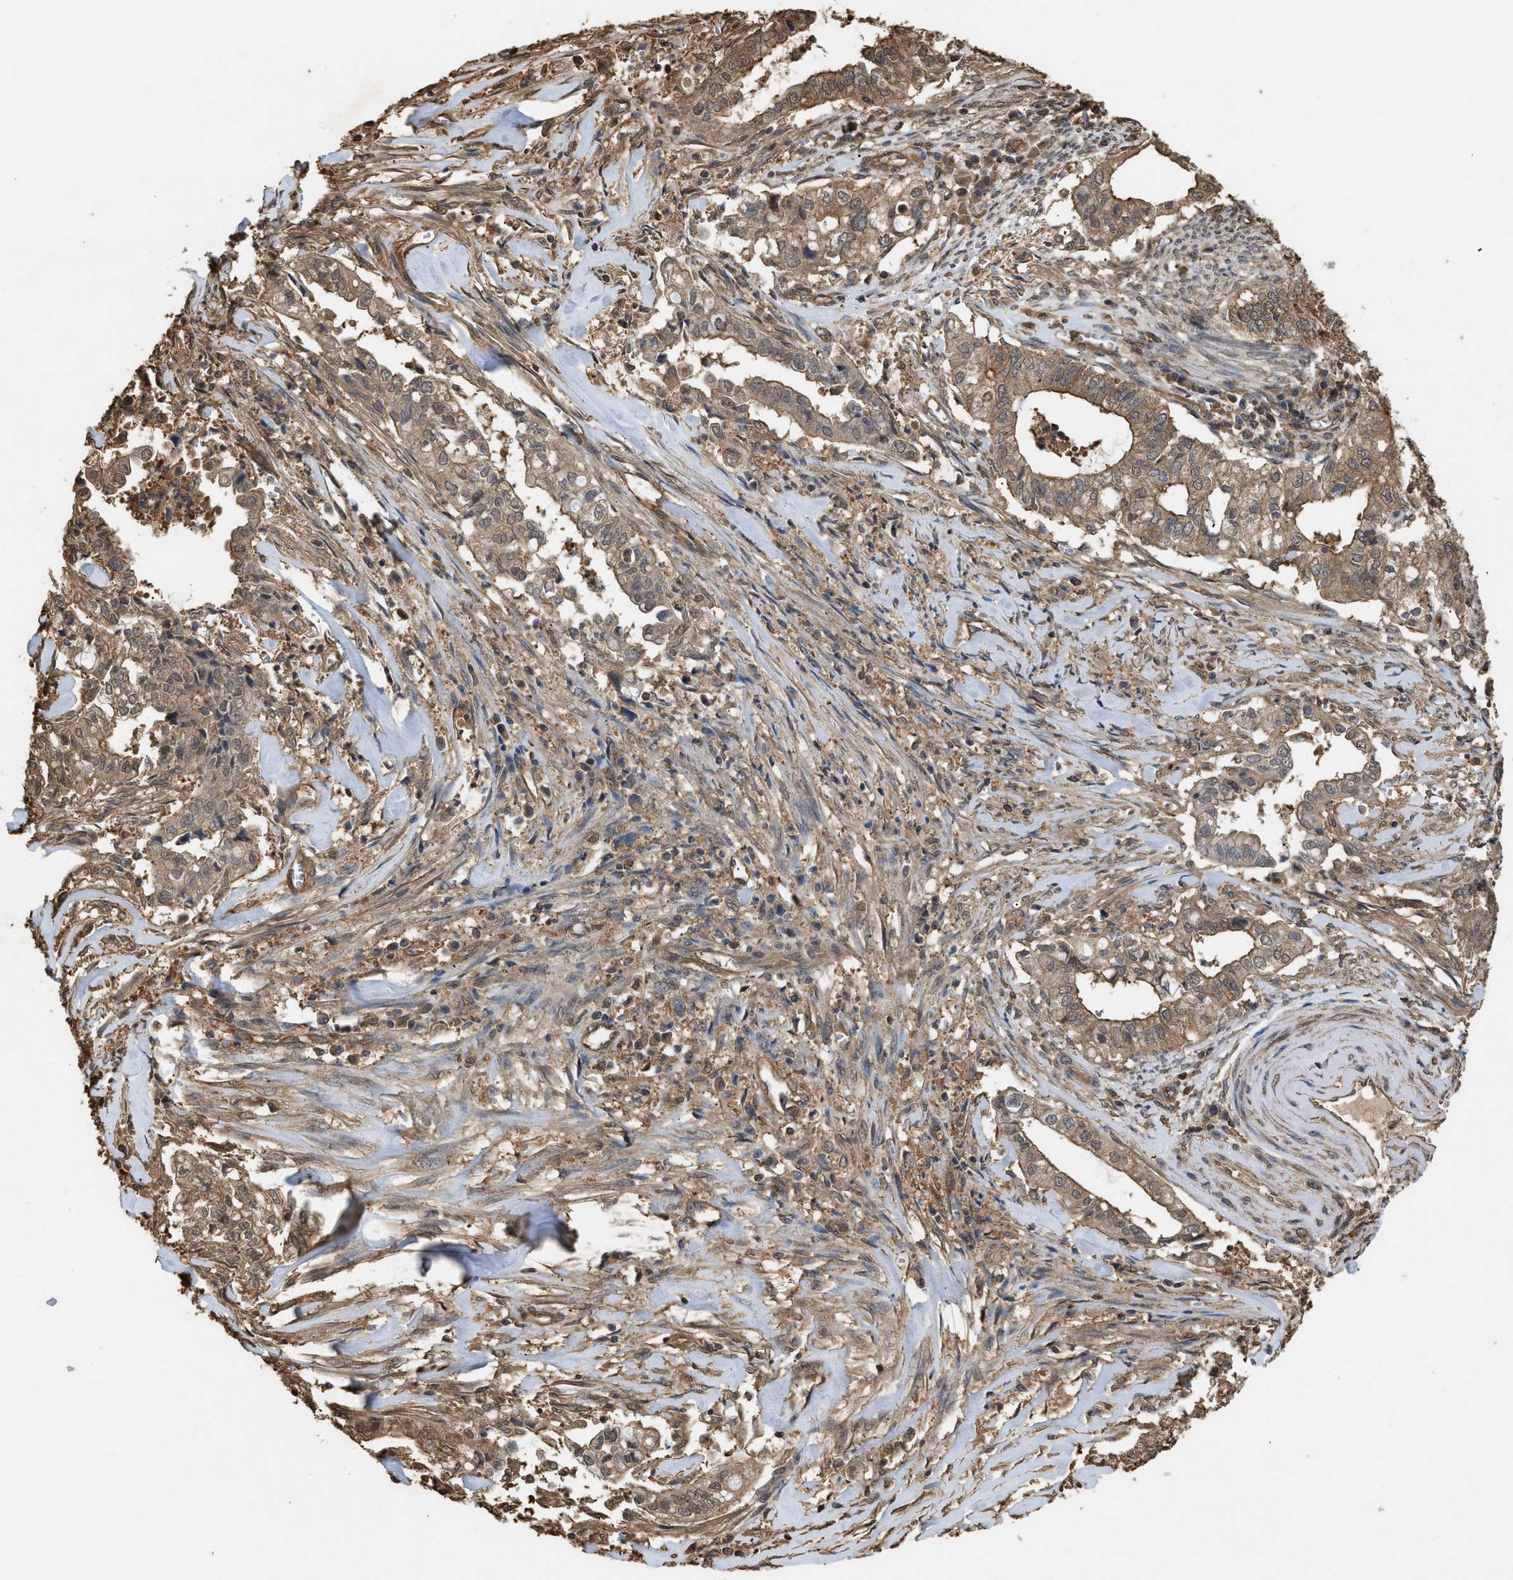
{"staining": {"intensity": "moderate", "quantity": ">75%", "location": "cytoplasmic/membranous"}, "tissue": "cervical cancer", "cell_type": "Tumor cells", "image_type": "cancer", "snomed": [{"axis": "morphology", "description": "Adenocarcinoma, NOS"}, {"axis": "topography", "description": "Cervix"}], "caption": "An IHC image of neoplastic tissue is shown. Protein staining in brown shows moderate cytoplasmic/membranous positivity in adenocarcinoma (cervical) within tumor cells.", "gene": "CALM1", "patient": {"sex": "female", "age": 44}}